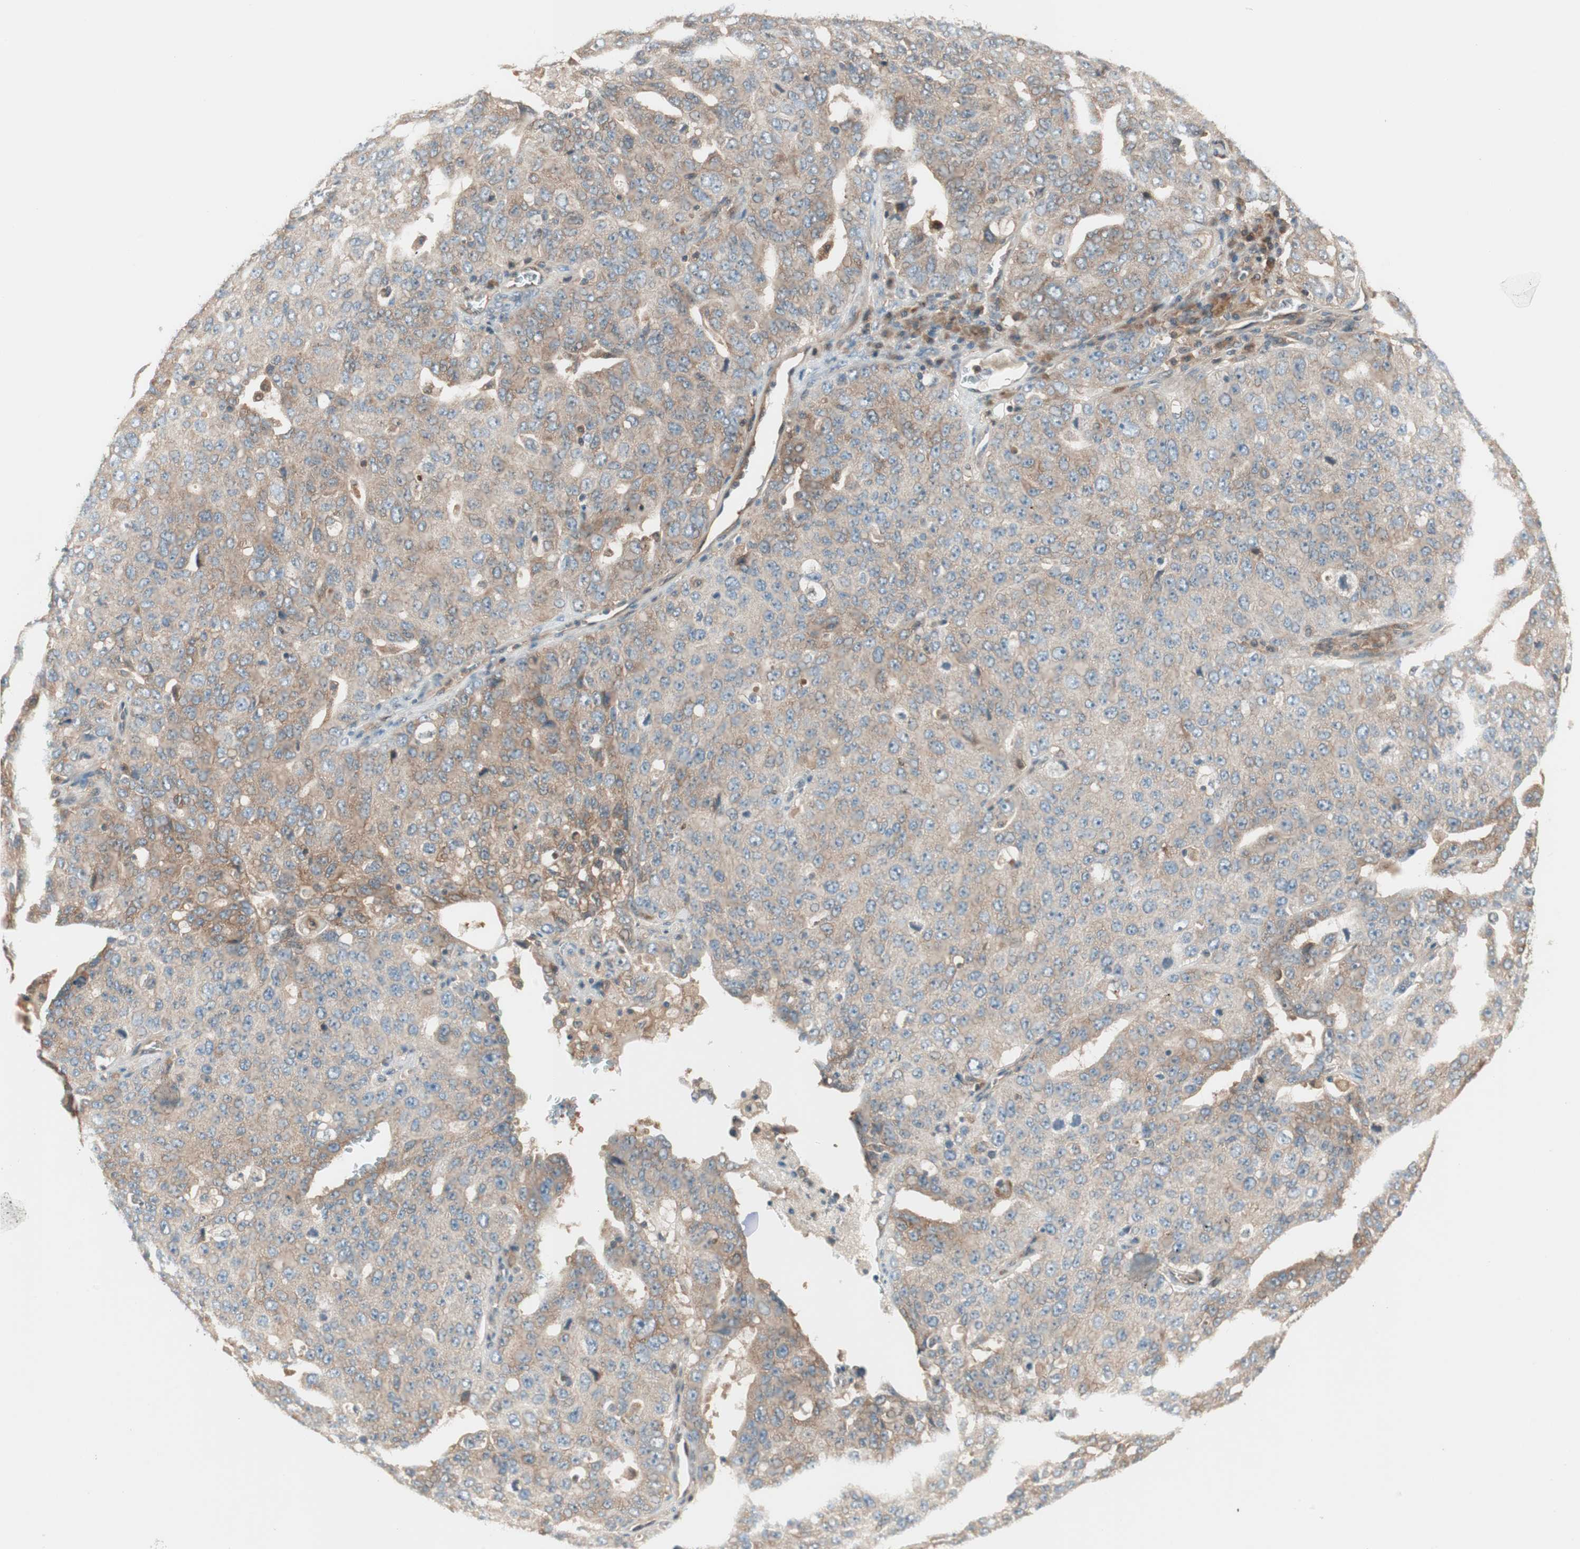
{"staining": {"intensity": "weak", "quantity": ">75%", "location": "cytoplasmic/membranous"}, "tissue": "ovarian cancer", "cell_type": "Tumor cells", "image_type": "cancer", "snomed": [{"axis": "morphology", "description": "Carcinoma, endometroid"}, {"axis": "topography", "description": "Ovary"}], "caption": "A brown stain shows weak cytoplasmic/membranous positivity of a protein in human ovarian cancer (endometroid carcinoma) tumor cells.", "gene": "GALT", "patient": {"sex": "female", "age": 62}}